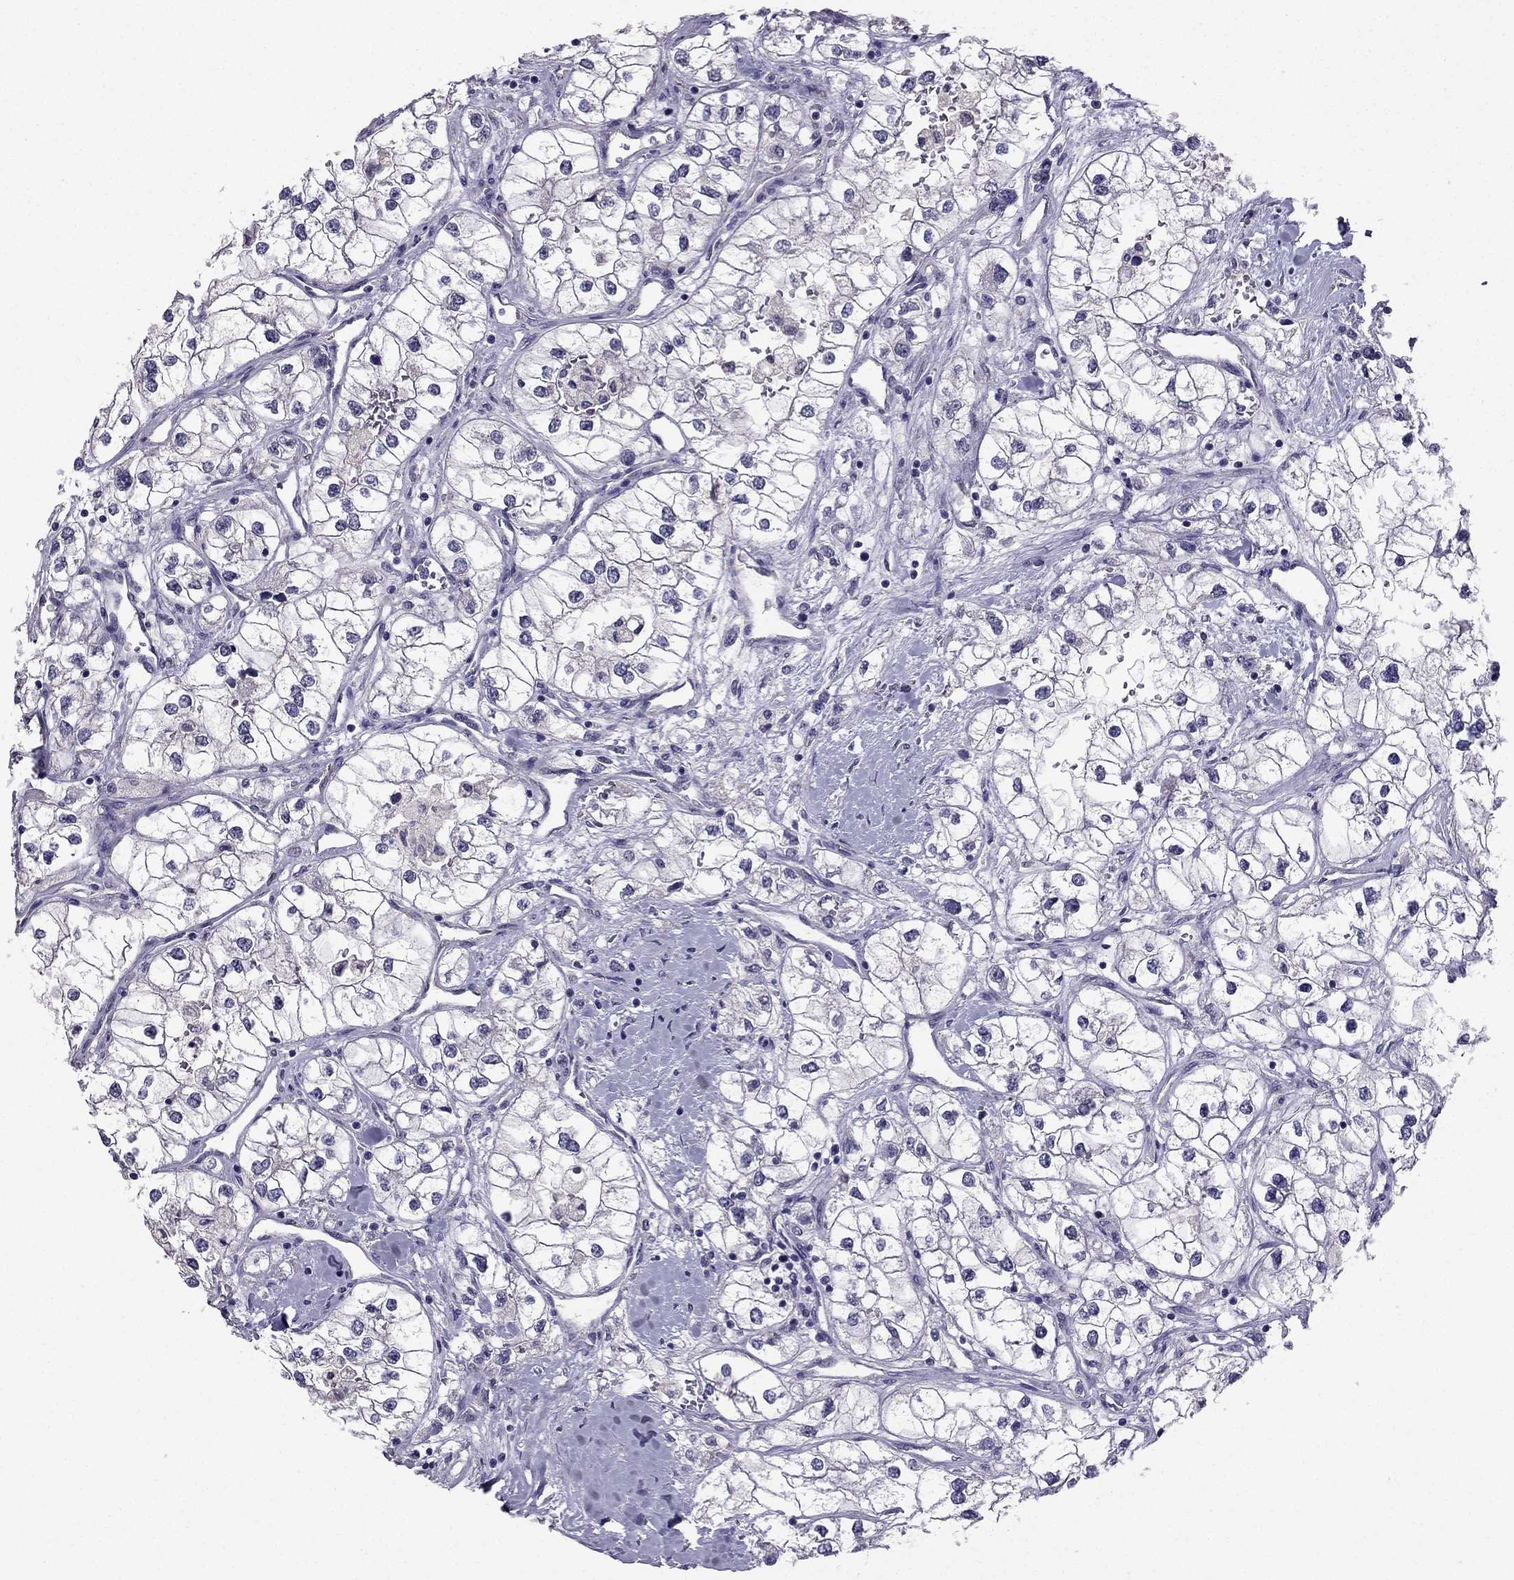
{"staining": {"intensity": "negative", "quantity": "none", "location": "none"}, "tissue": "renal cancer", "cell_type": "Tumor cells", "image_type": "cancer", "snomed": [{"axis": "morphology", "description": "Adenocarcinoma, NOS"}, {"axis": "topography", "description": "Kidney"}], "caption": "High magnification brightfield microscopy of adenocarcinoma (renal) stained with DAB (brown) and counterstained with hematoxylin (blue): tumor cells show no significant expression.", "gene": "SCG5", "patient": {"sex": "male", "age": 59}}